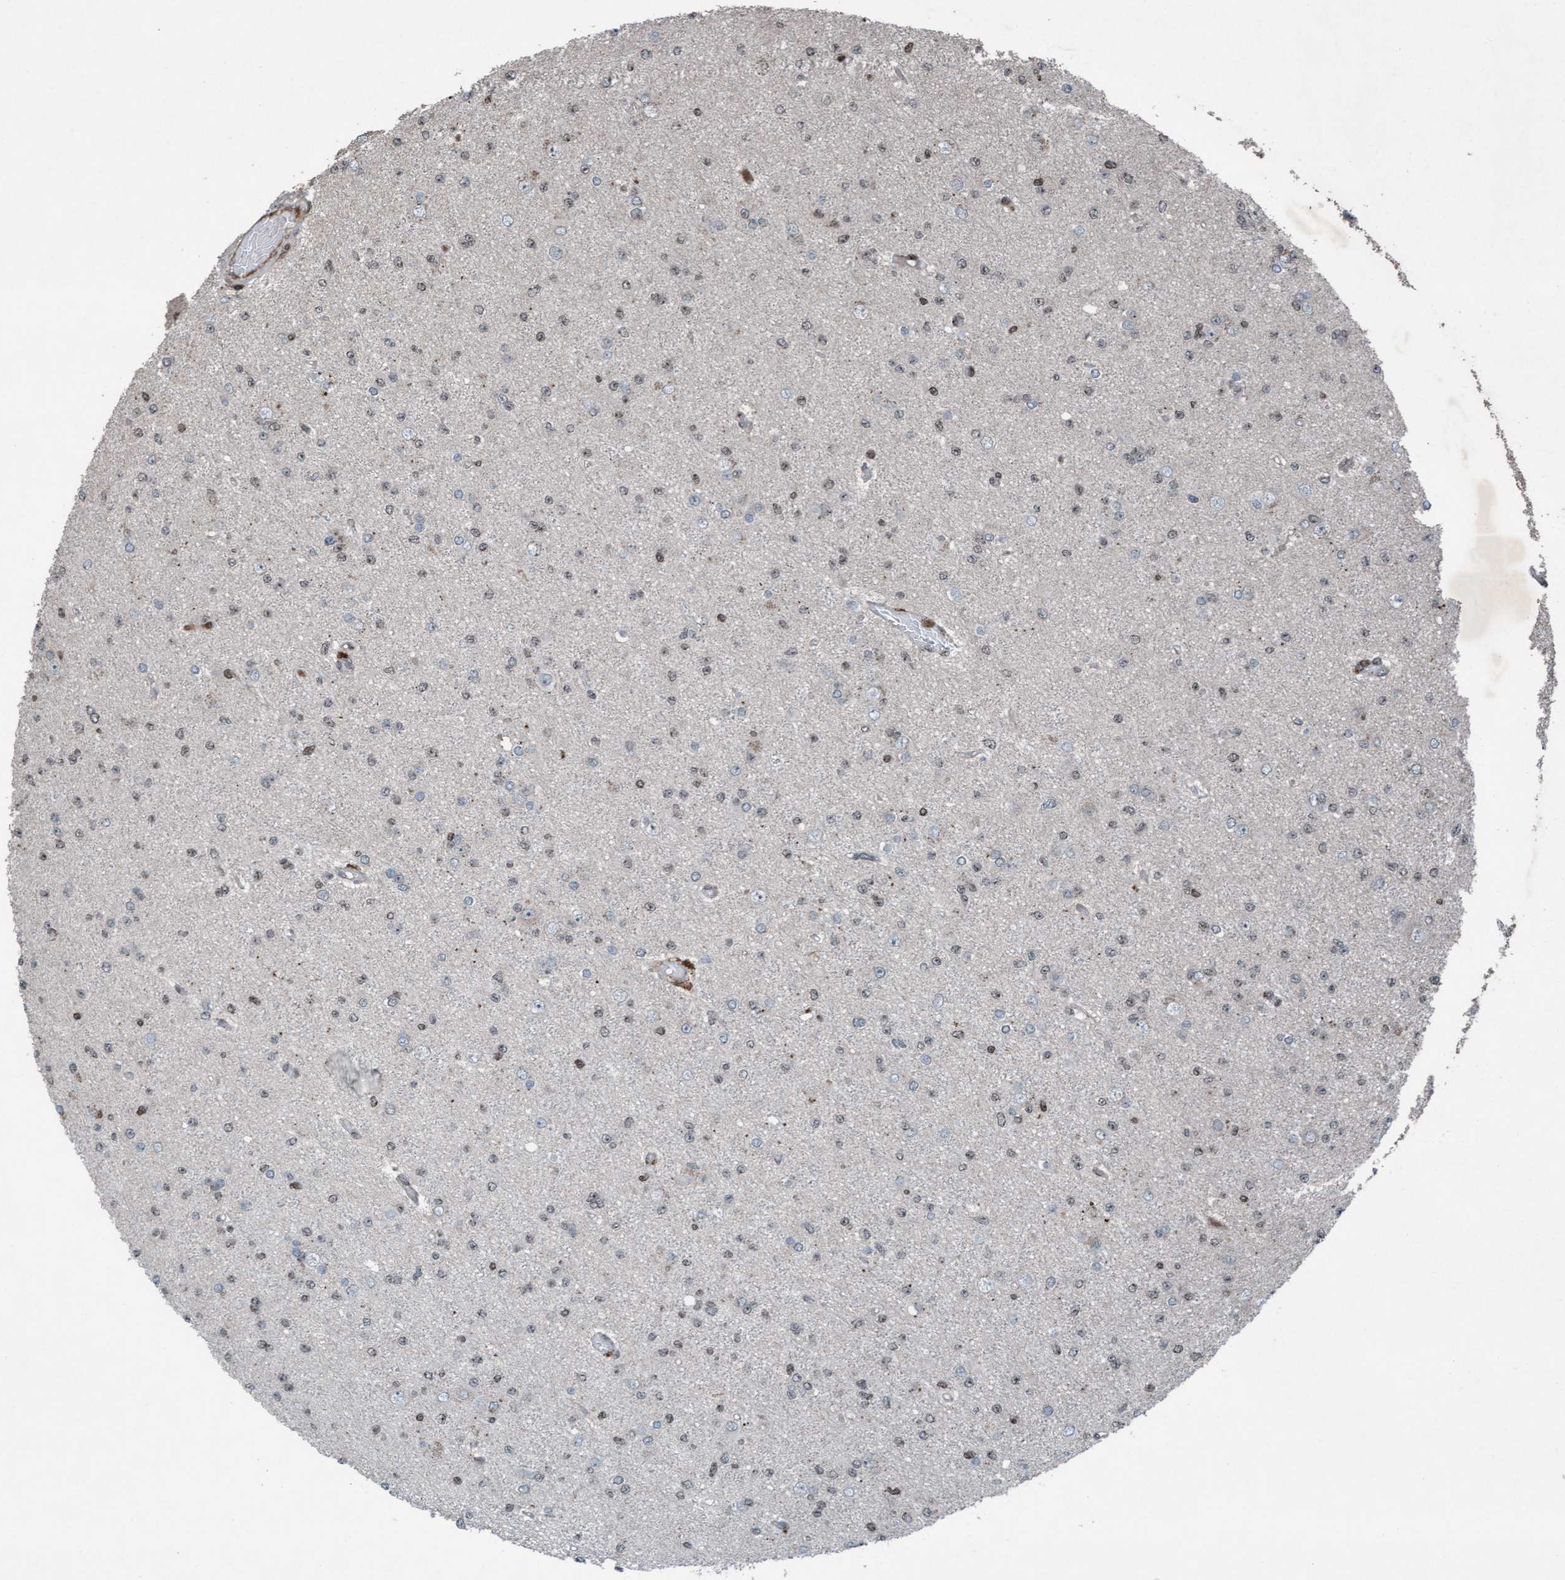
{"staining": {"intensity": "weak", "quantity": "25%-75%", "location": "nuclear"}, "tissue": "glioma", "cell_type": "Tumor cells", "image_type": "cancer", "snomed": [{"axis": "morphology", "description": "Glioma, malignant, Low grade"}, {"axis": "topography", "description": "Brain"}], "caption": "Tumor cells display low levels of weak nuclear staining in approximately 25%-75% of cells in malignant glioma (low-grade).", "gene": "PLXNB2", "patient": {"sex": "female", "age": 22}}